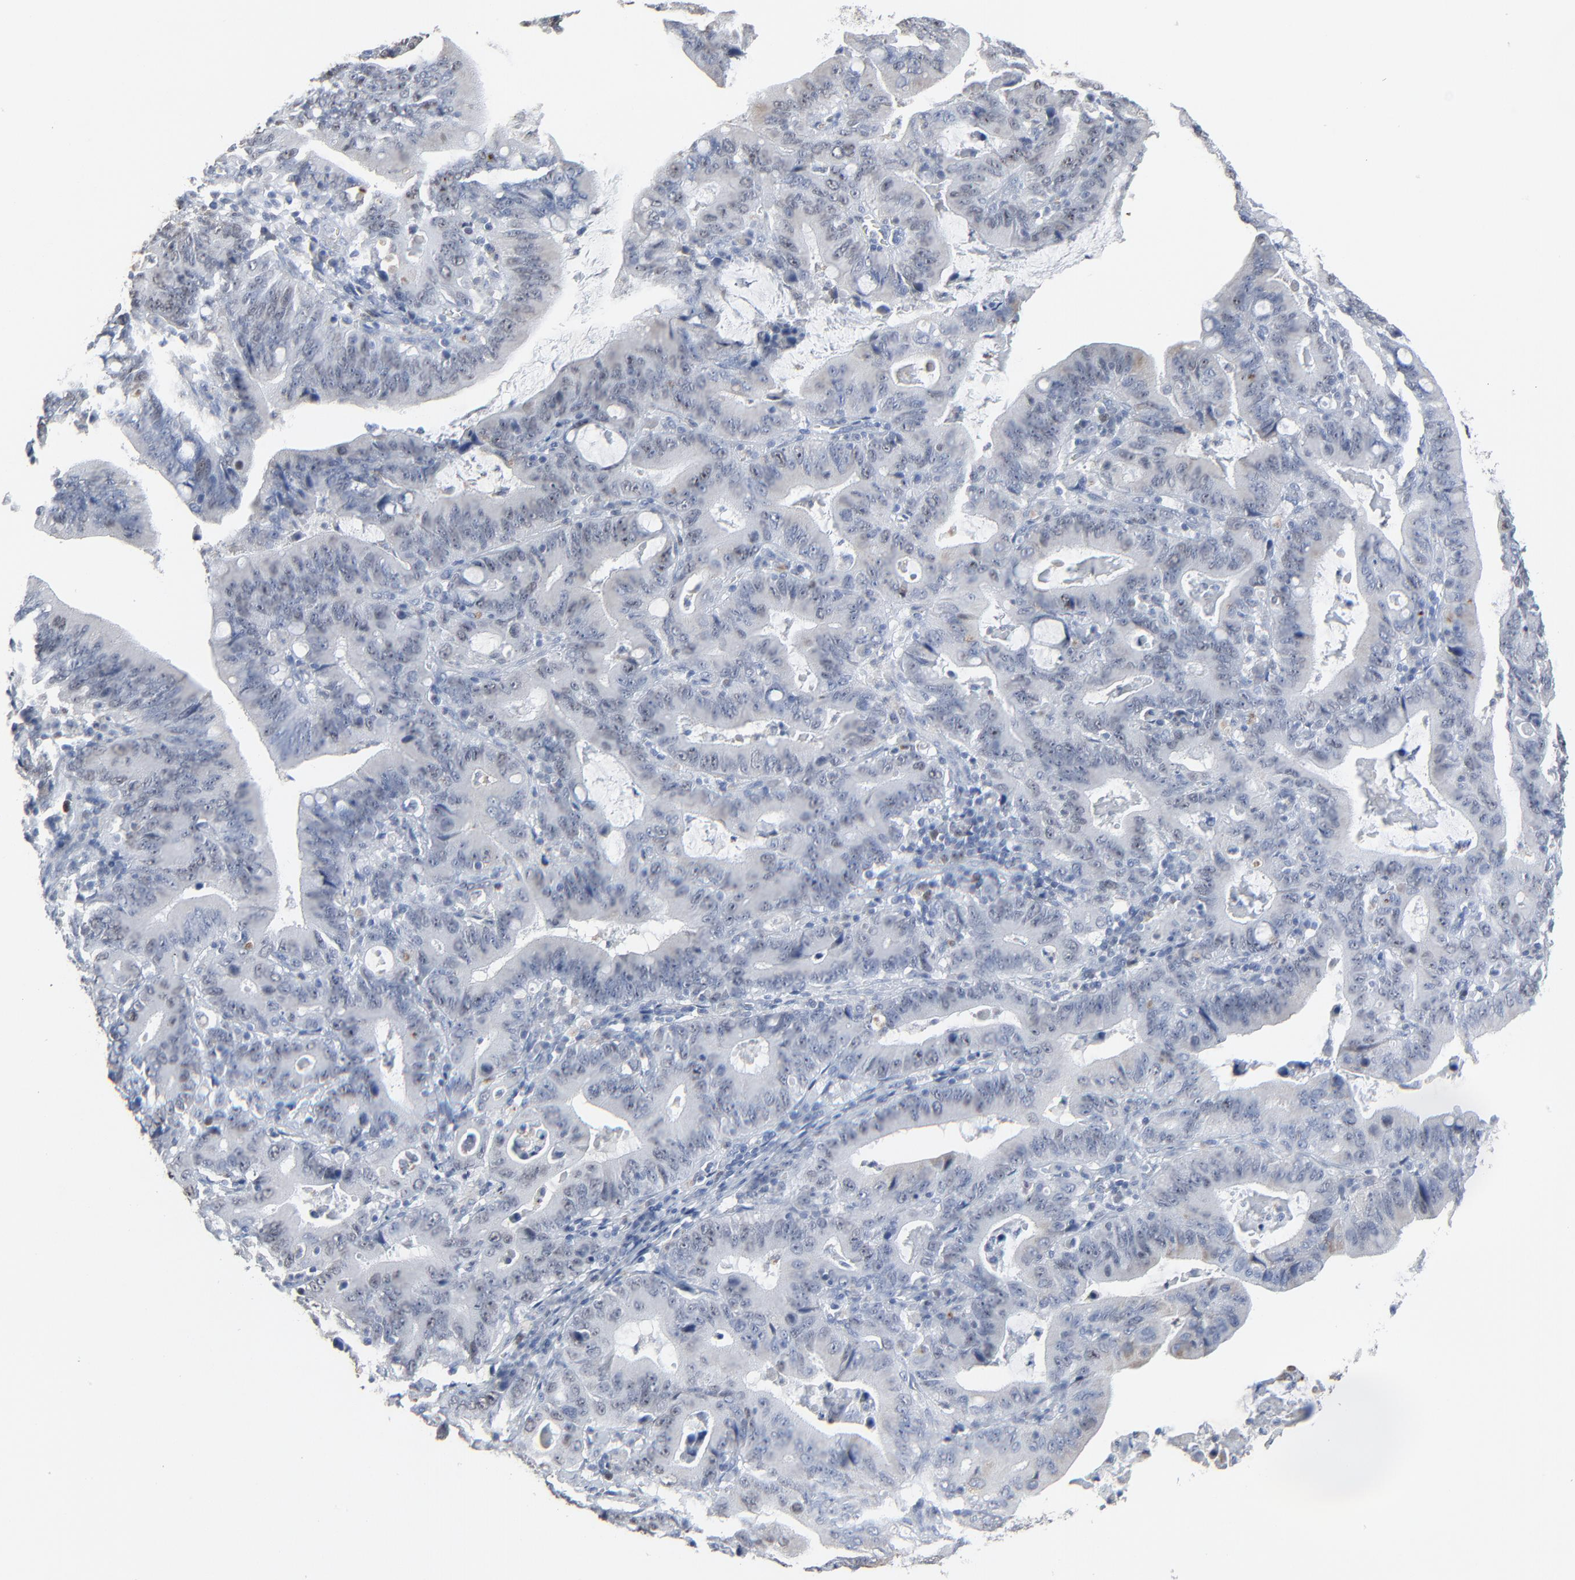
{"staining": {"intensity": "weak", "quantity": "<25%", "location": "nuclear"}, "tissue": "stomach cancer", "cell_type": "Tumor cells", "image_type": "cancer", "snomed": [{"axis": "morphology", "description": "Adenocarcinoma, NOS"}, {"axis": "topography", "description": "Stomach, upper"}], "caption": "Tumor cells show no significant staining in stomach cancer. The staining was performed using DAB (3,3'-diaminobenzidine) to visualize the protein expression in brown, while the nuclei were stained in blue with hematoxylin (Magnification: 20x).", "gene": "BIRC3", "patient": {"sex": "male", "age": 63}}